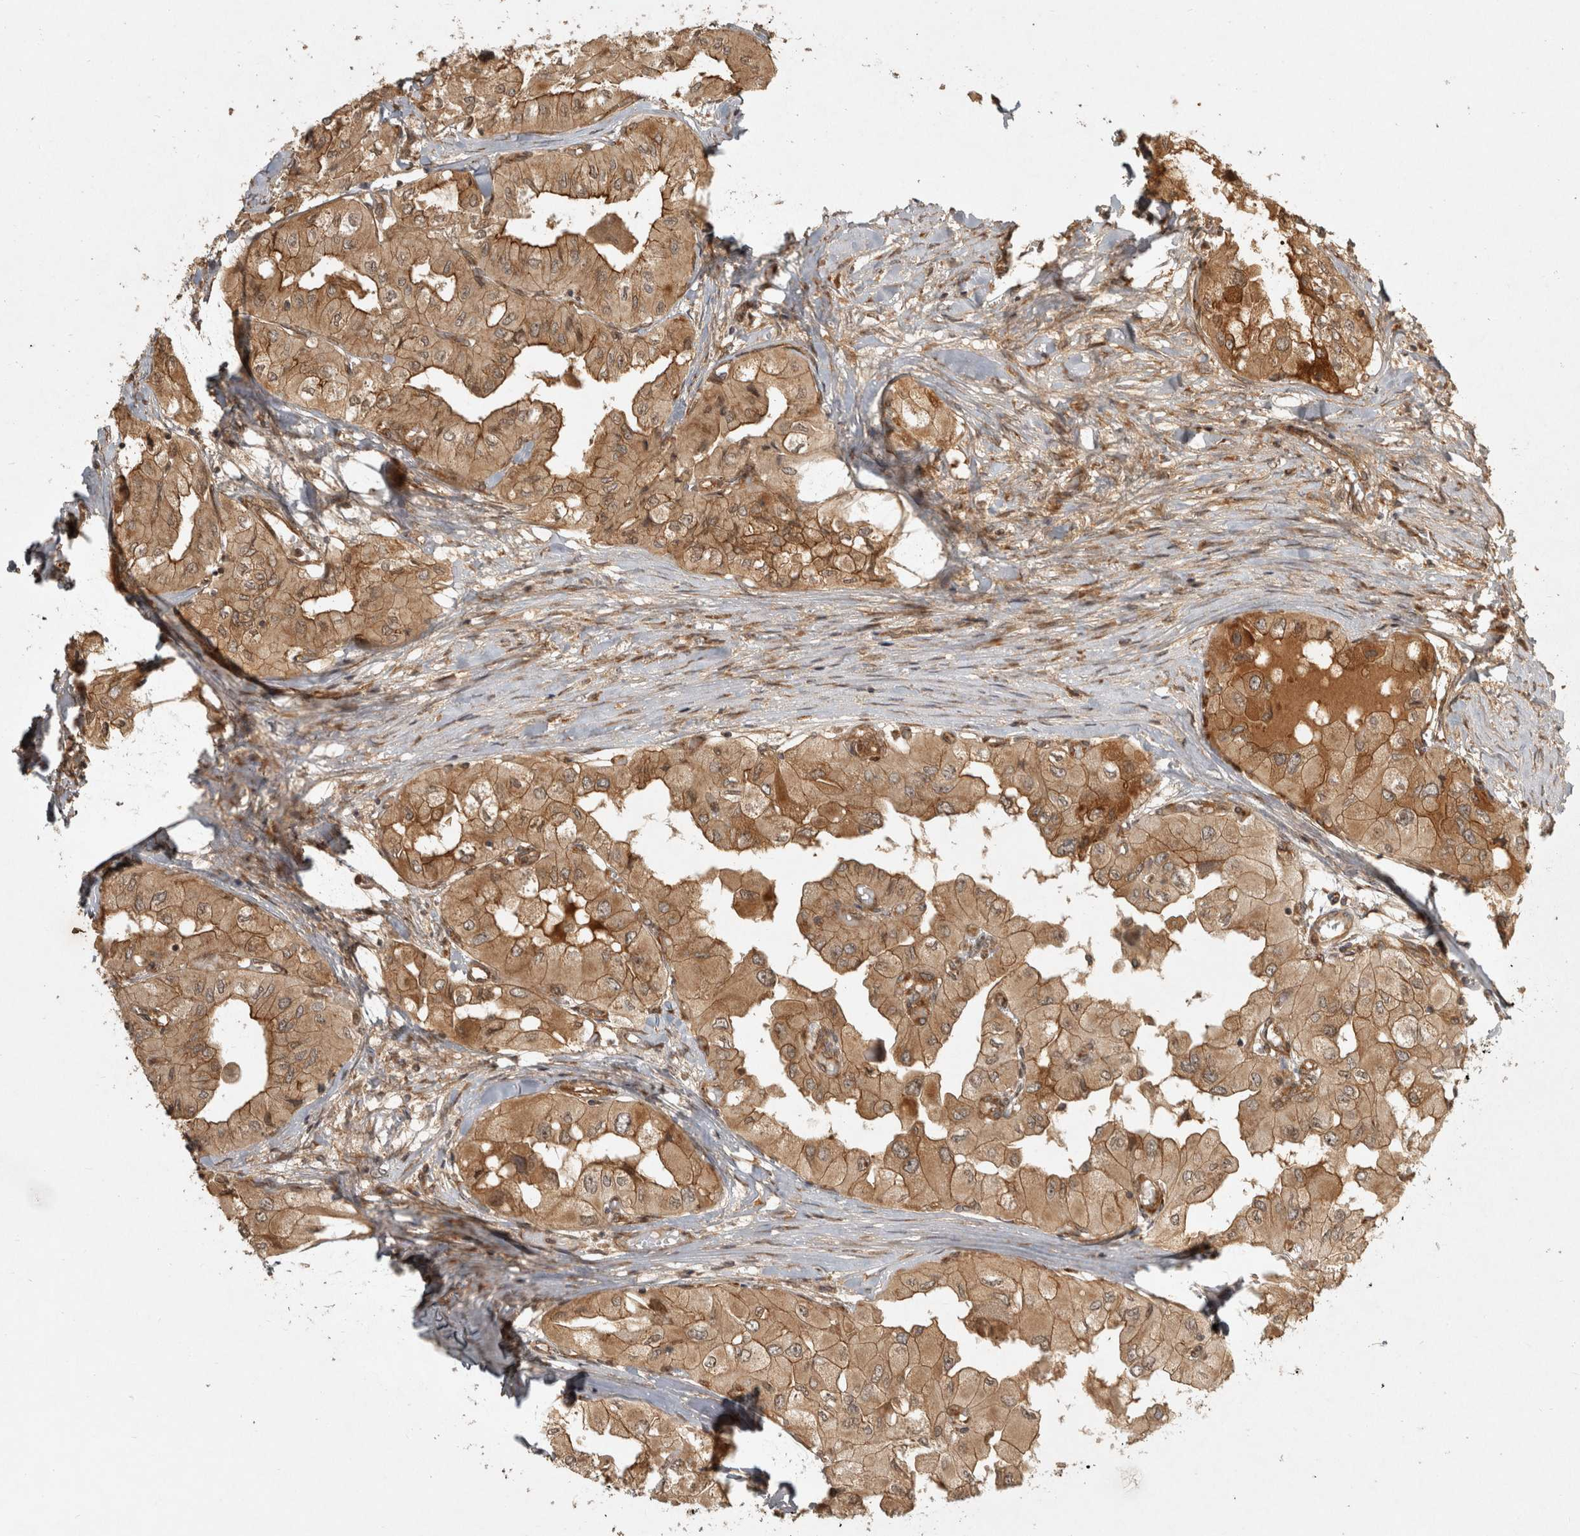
{"staining": {"intensity": "moderate", "quantity": ">75%", "location": "cytoplasmic/membranous"}, "tissue": "thyroid cancer", "cell_type": "Tumor cells", "image_type": "cancer", "snomed": [{"axis": "morphology", "description": "Papillary adenocarcinoma, NOS"}, {"axis": "topography", "description": "Thyroid gland"}], "caption": "This histopathology image shows immunohistochemistry staining of human thyroid cancer (papillary adenocarcinoma), with medium moderate cytoplasmic/membranous expression in about >75% of tumor cells.", "gene": "CAMSAP2", "patient": {"sex": "female", "age": 59}}